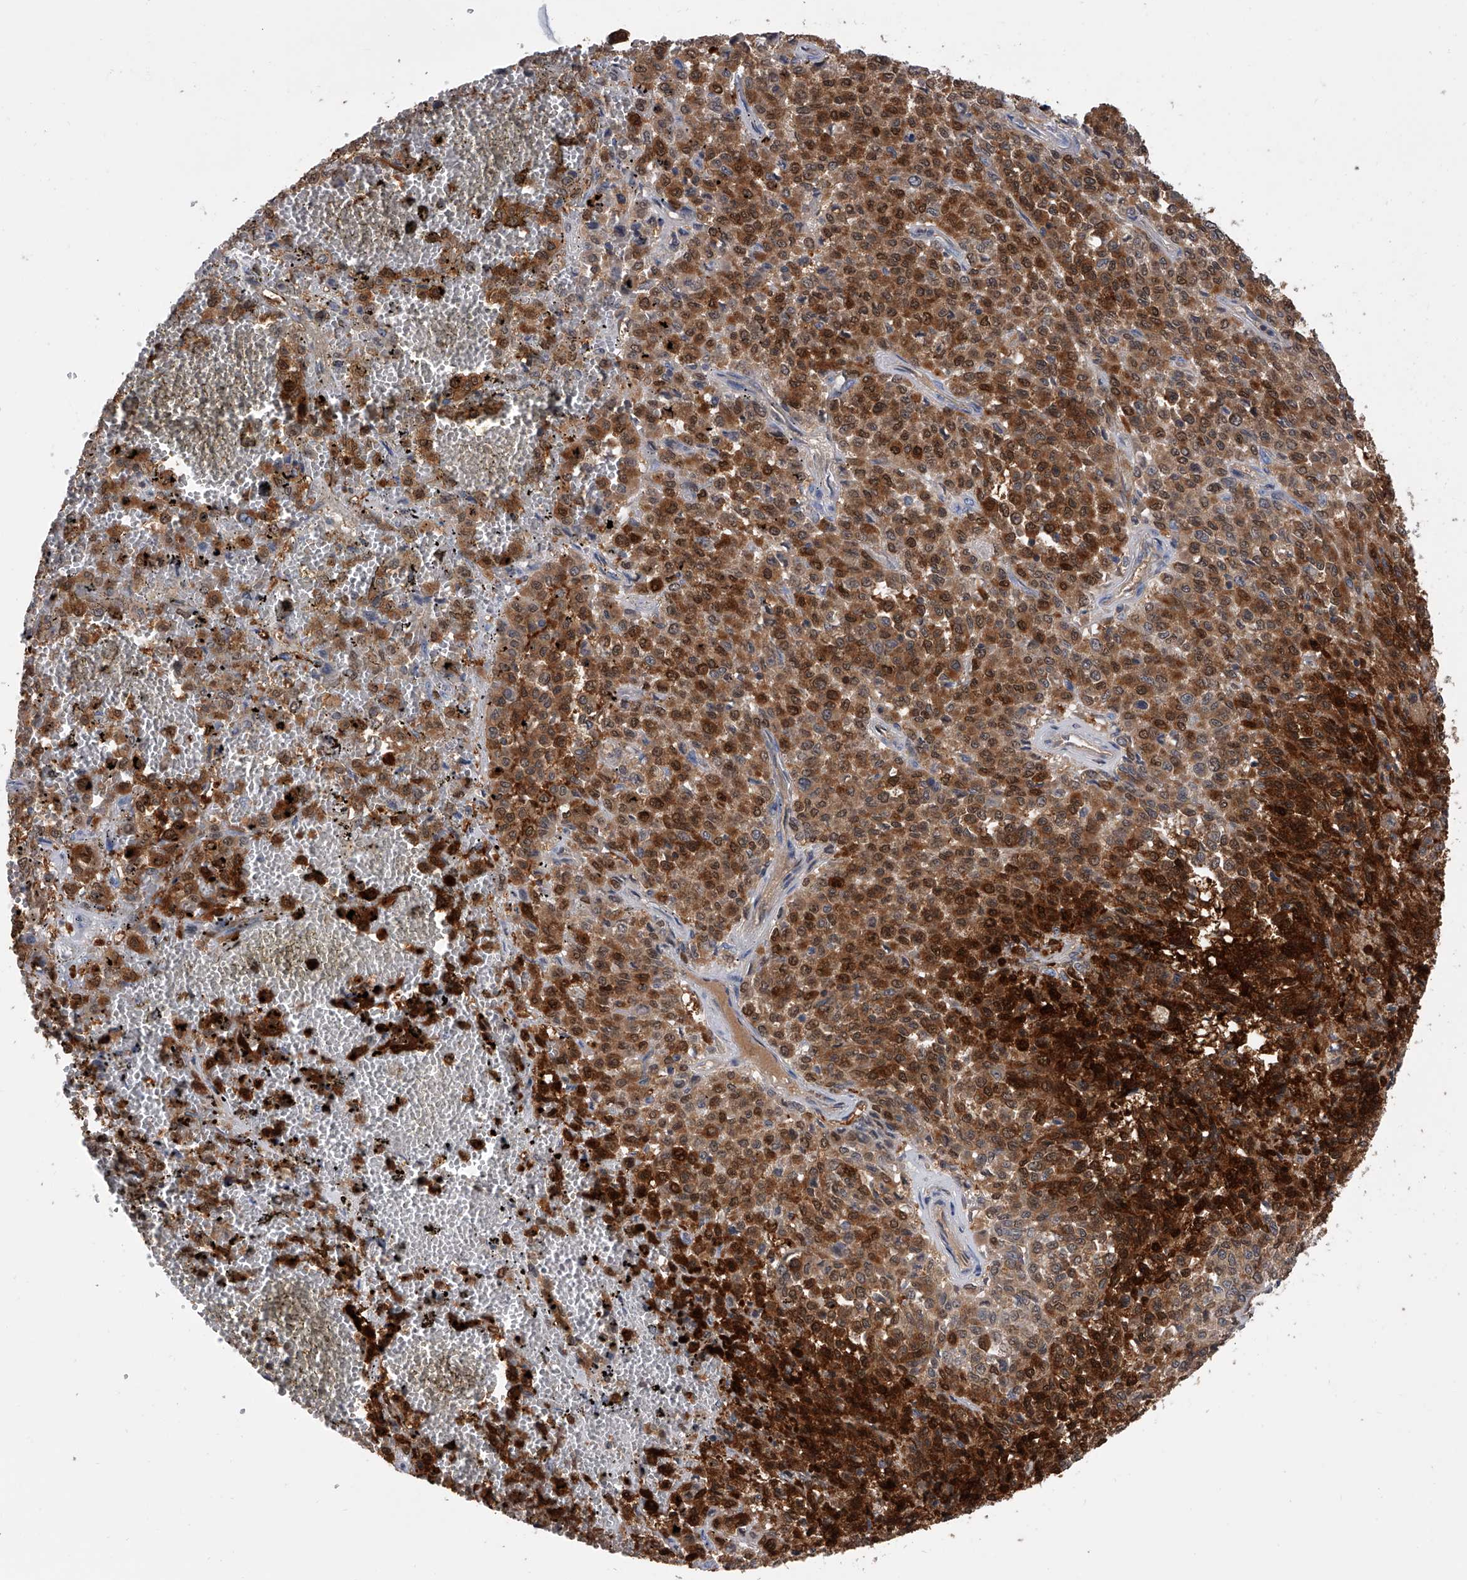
{"staining": {"intensity": "strong", "quantity": "25%-75%", "location": "cytoplasmic/membranous,nuclear"}, "tissue": "melanoma", "cell_type": "Tumor cells", "image_type": "cancer", "snomed": [{"axis": "morphology", "description": "Malignant melanoma, Metastatic site"}, {"axis": "topography", "description": "Pancreas"}], "caption": "IHC micrograph of neoplastic tissue: human malignant melanoma (metastatic site) stained using IHC exhibits high levels of strong protein expression localized specifically in the cytoplasmic/membranous and nuclear of tumor cells, appearing as a cytoplasmic/membranous and nuclear brown color.", "gene": "SERPINB9", "patient": {"sex": "female", "age": 30}}